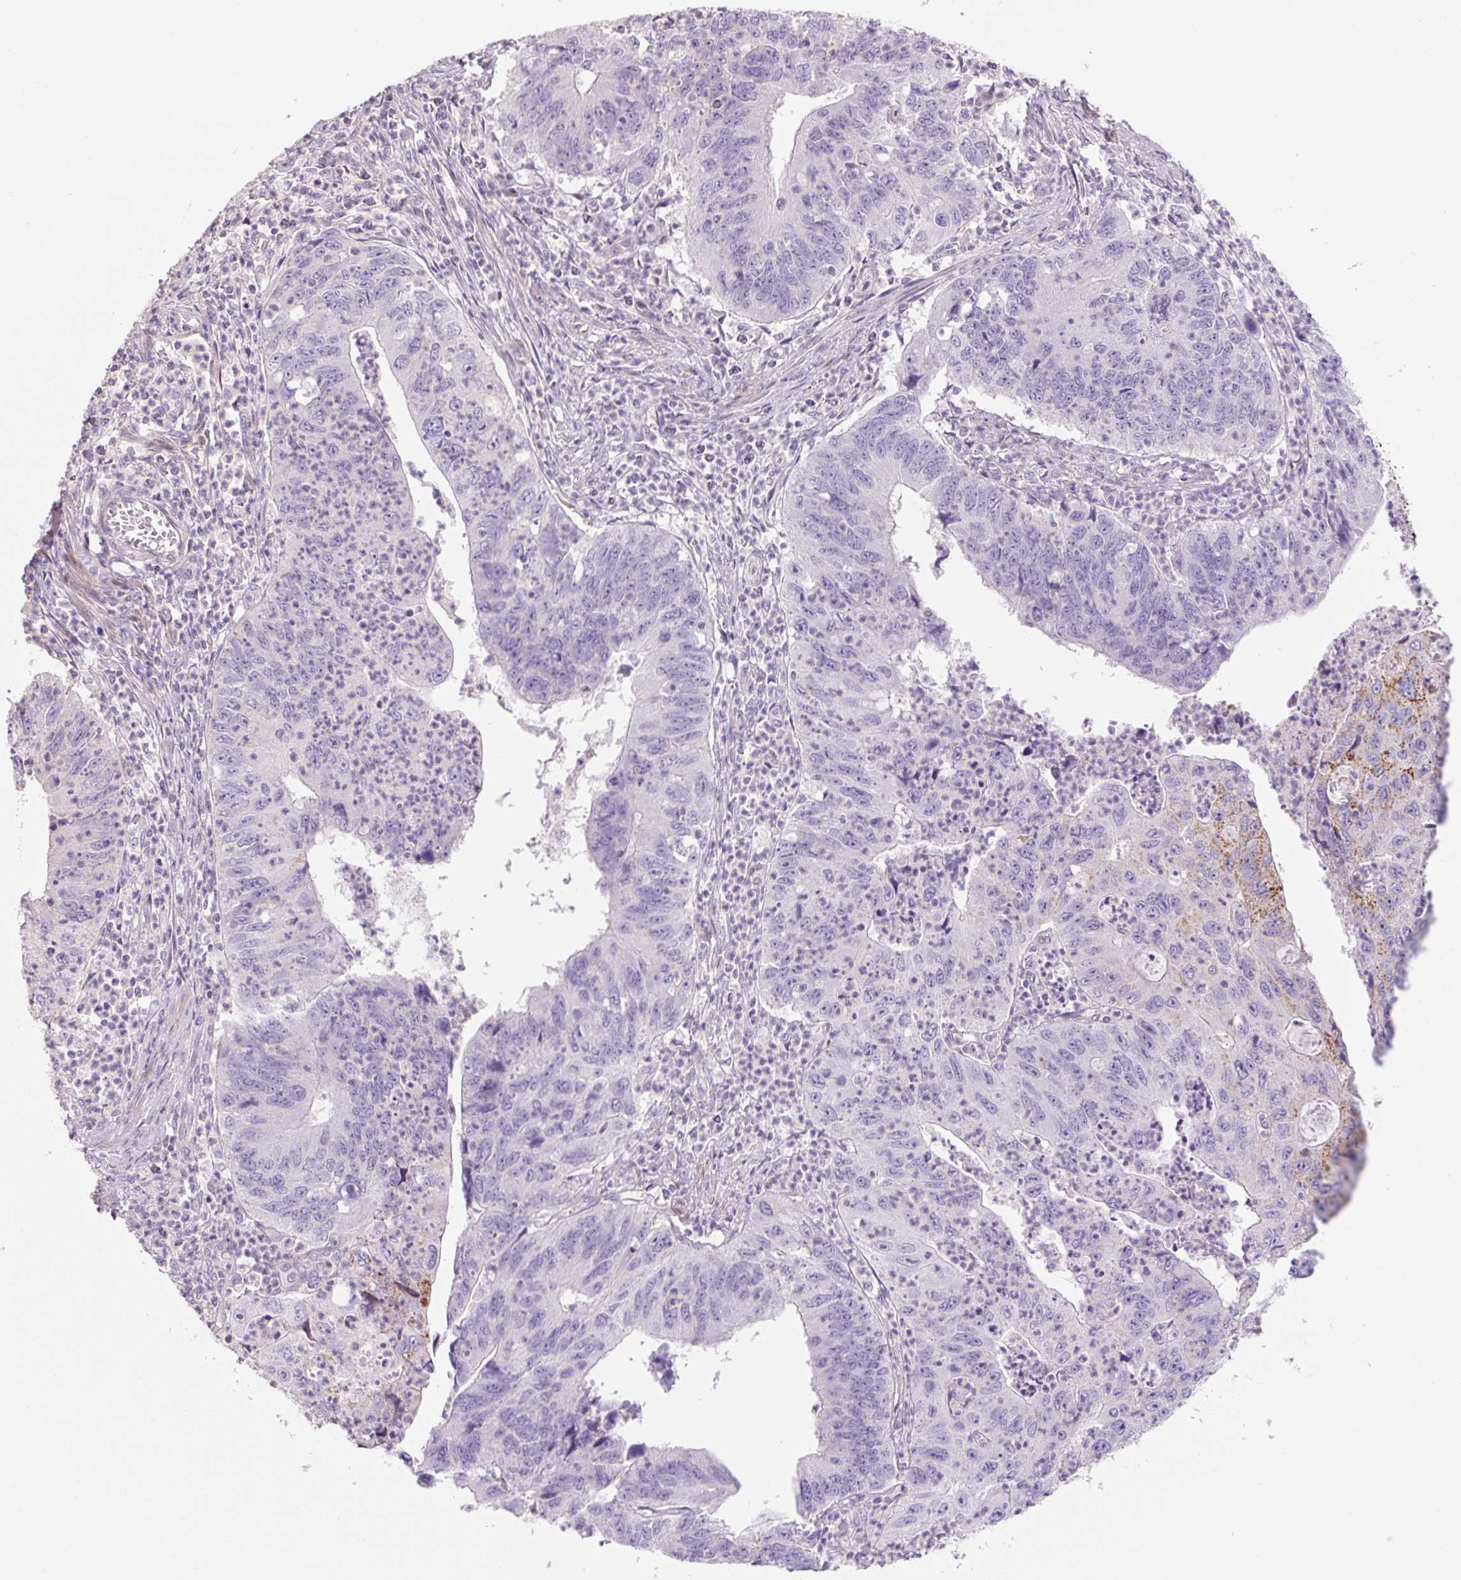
{"staining": {"intensity": "moderate", "quantity": "<25%", "location": "cytoplasmic/membranous"}, "tissue": "stomach cancer", "cell_type": "Tumor cells", "image_type": "cancer", "snomed": [{"axis": "morphology", "description": "Adenocarcinoma, NOS"}, {"axis": "topography", "description": "Stomach"}], "caption": "Stomach cancer stained with DAB immunohistochemistry (IHC) reveals low levels of moderate cytoplasmic/membranous expression in approximately <25% of tumor cells.", "gene": "ZNF552", "patient": {"sex": "male", "age": 59}}